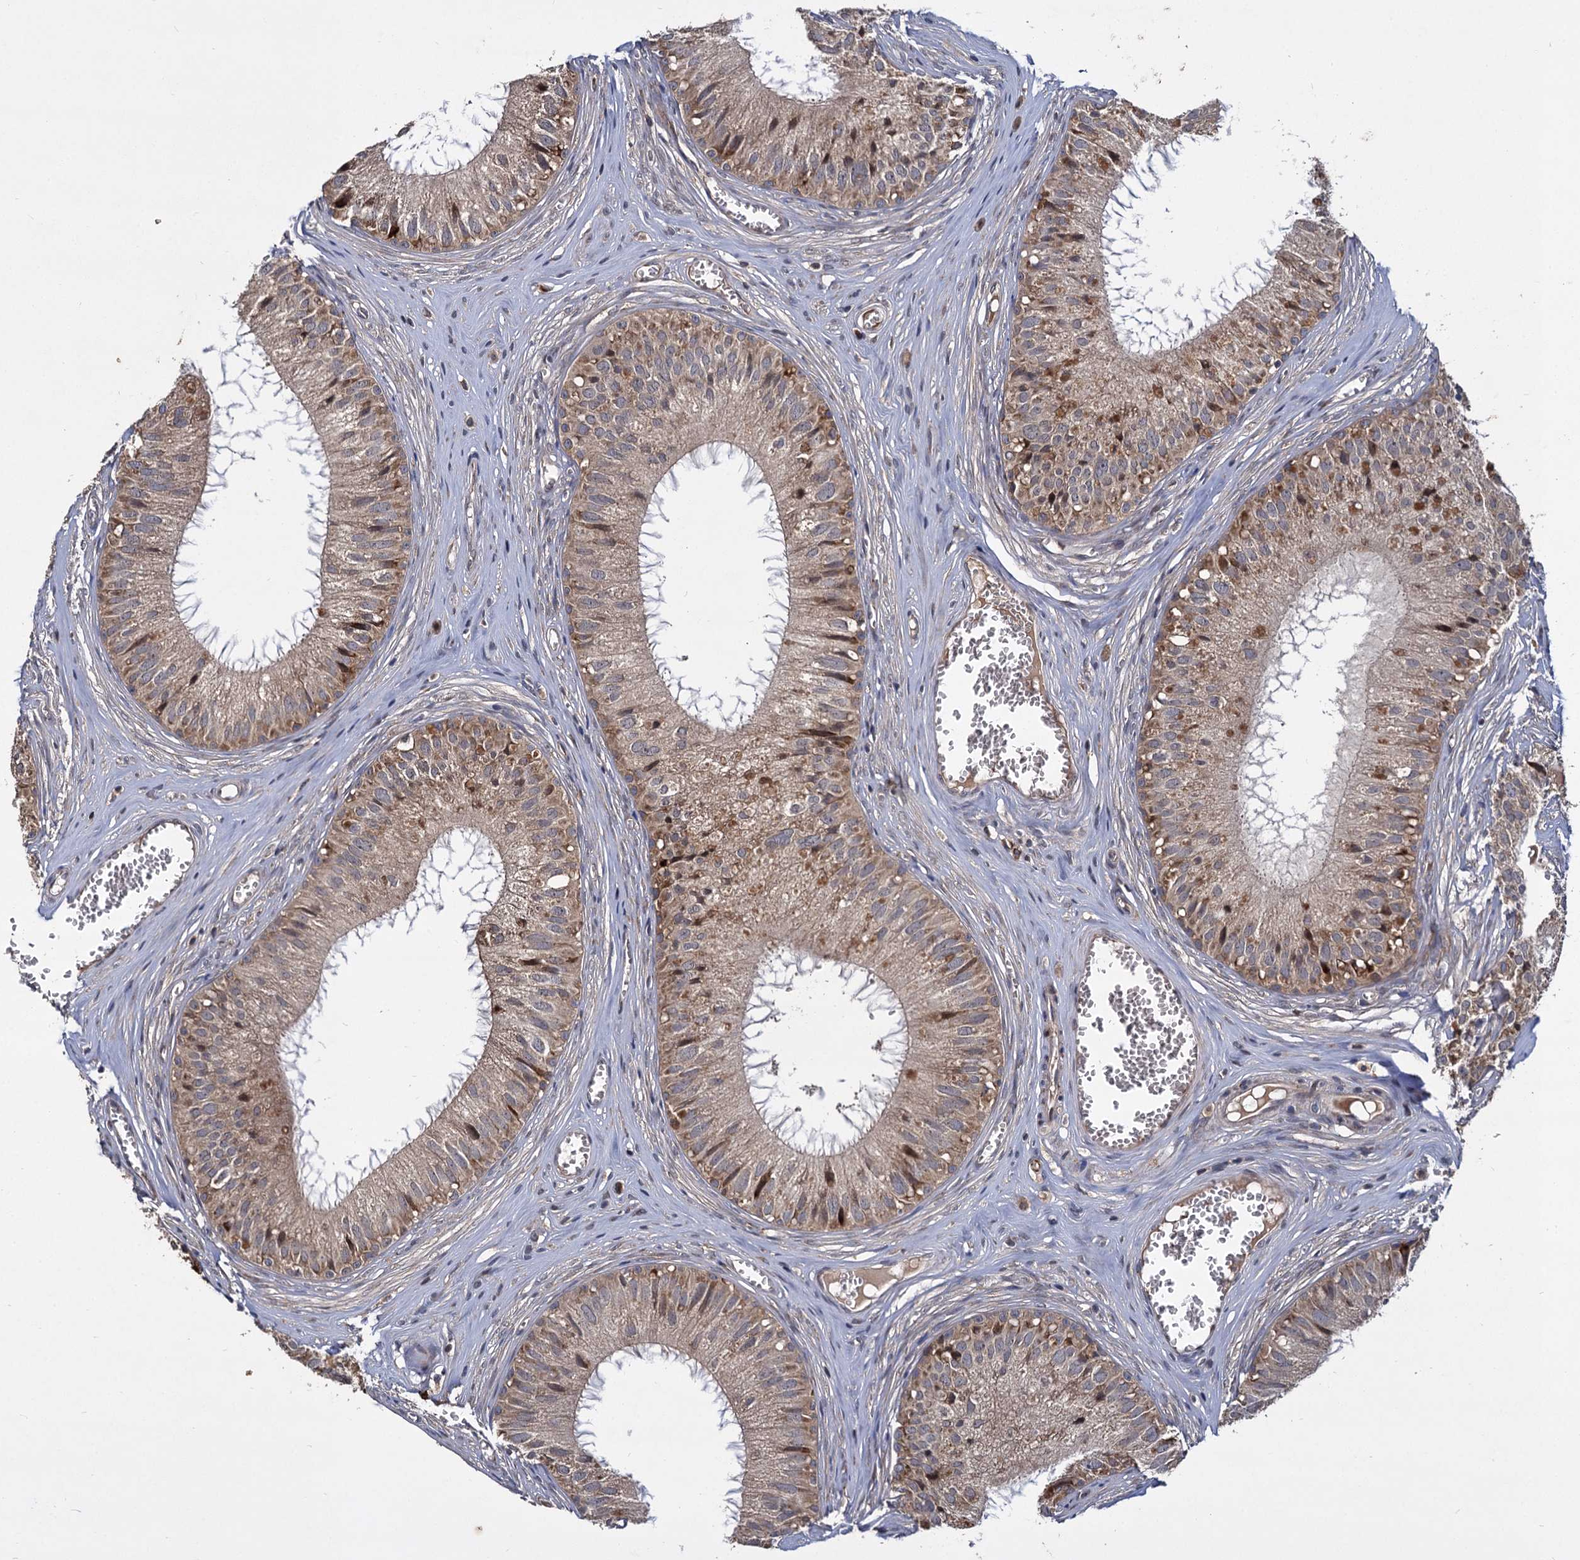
{"staining": {"intensity": "moderate", "quantity": ">75%", "location": "cytoplasmic/membranous"}, "tissue": "epididymis", "cell_type": "Glandular cells", "image_type": "normal", "snomed": [{"axis": "morphology", "description": "Normal tissue, NOS"}, {"axis": "topography", "description": "Epididymis"}], "caption": "Protein expression analysis of normal epididymis shows moderate cytoplasmic/membranous positivity in about >75% of glandular cells.", "gene": "INPPL1", "patient": {"sex": "male", "age": 36}}